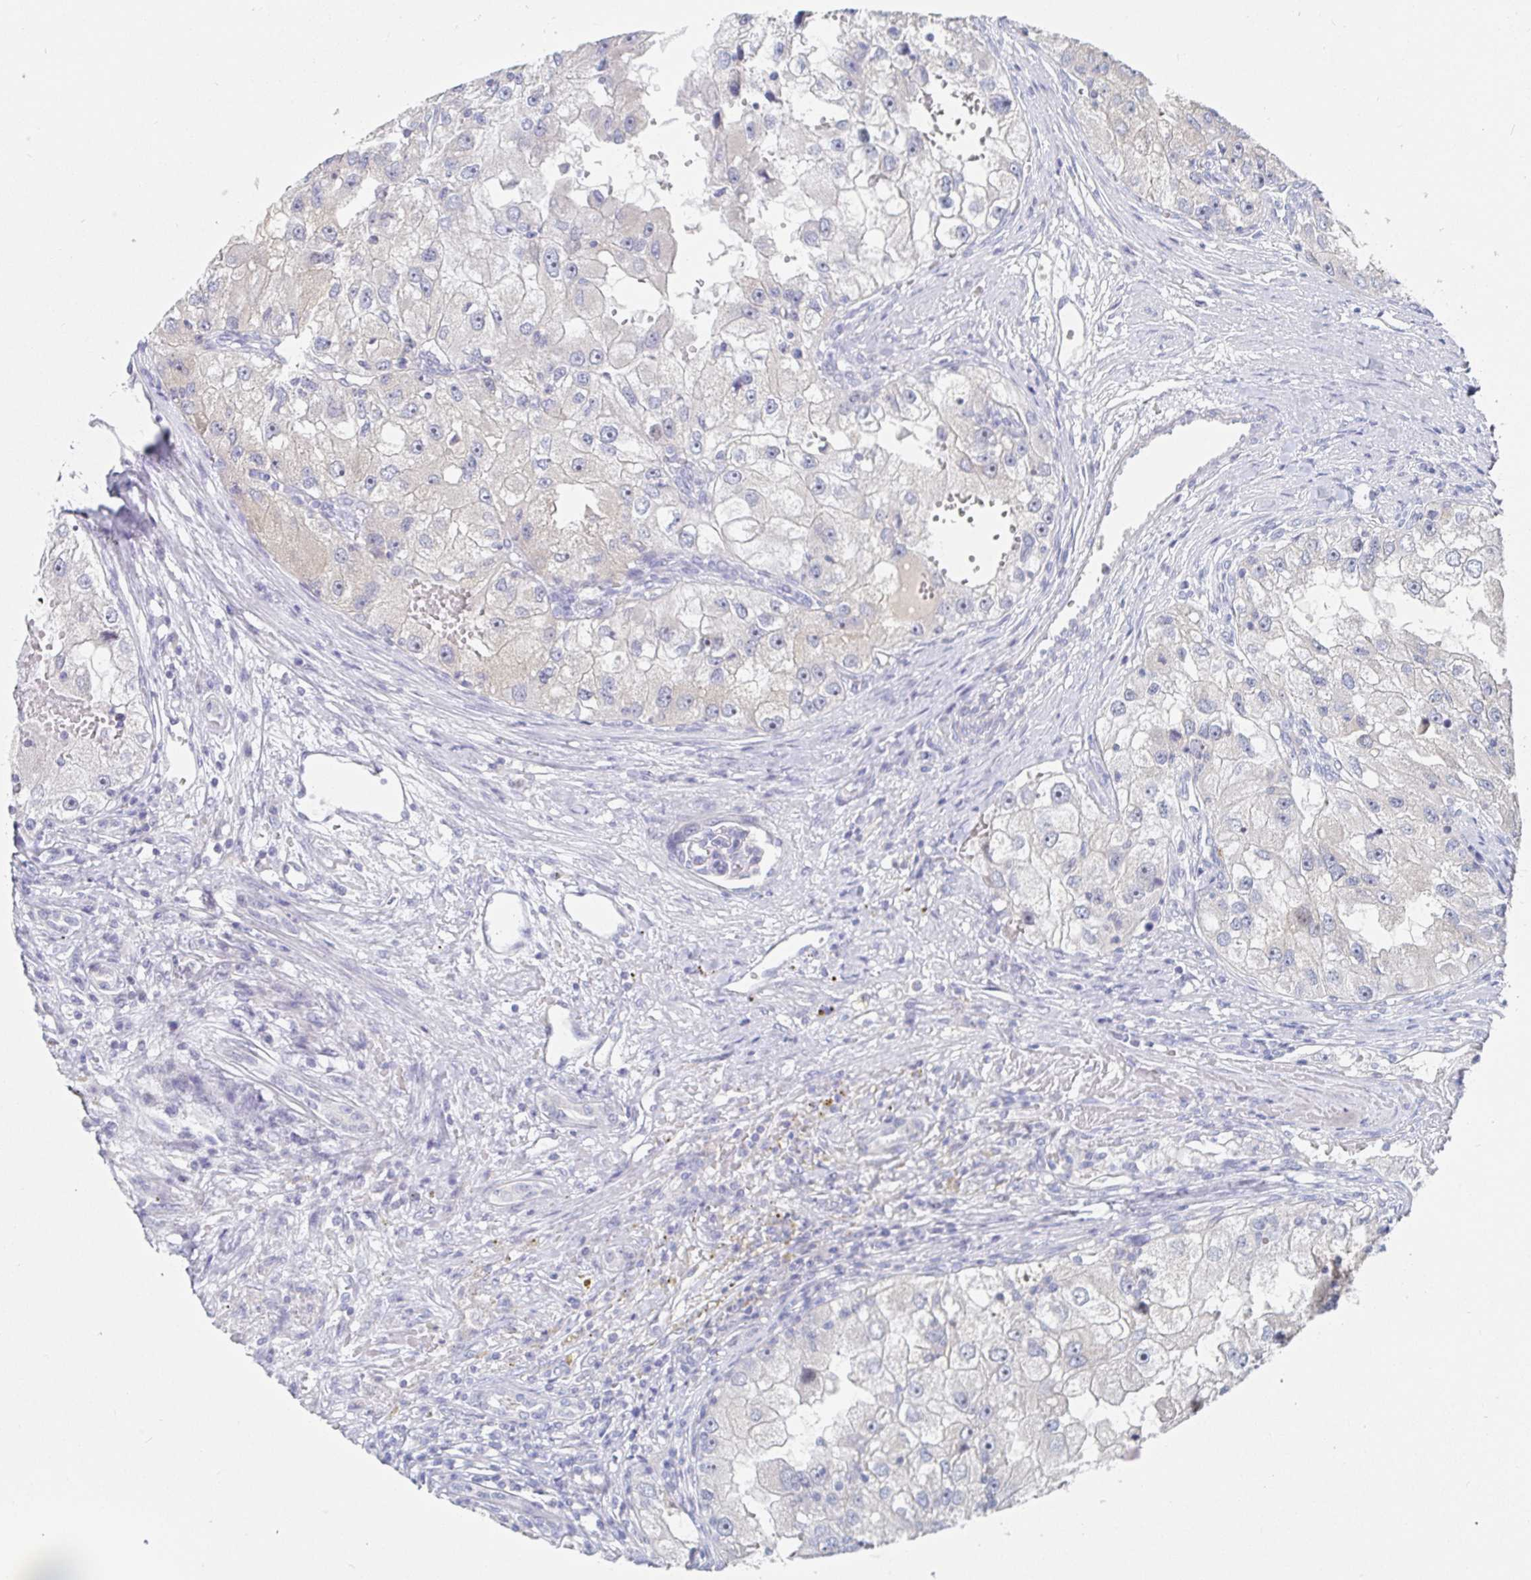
{"staining": {"intensity": "negative", "quantity": "none", "location": "none"}, "tissue": "renal cancer", "cell_type": "Tumor cells", "image_type": "cancer", "snomed": [{"axis": "morphology", "description": "Adenocarcinoma, NOS"}, {"axis": "topography", "description": "Kidney"}], "caption": "This is an immunohistochemistry (IHC) histopathology image of renal cancer (adenocarcinoma). There is no positivity in tumor cells.", "gene": "ZNF430", "patient": {"sex": "male", "age": 63}}